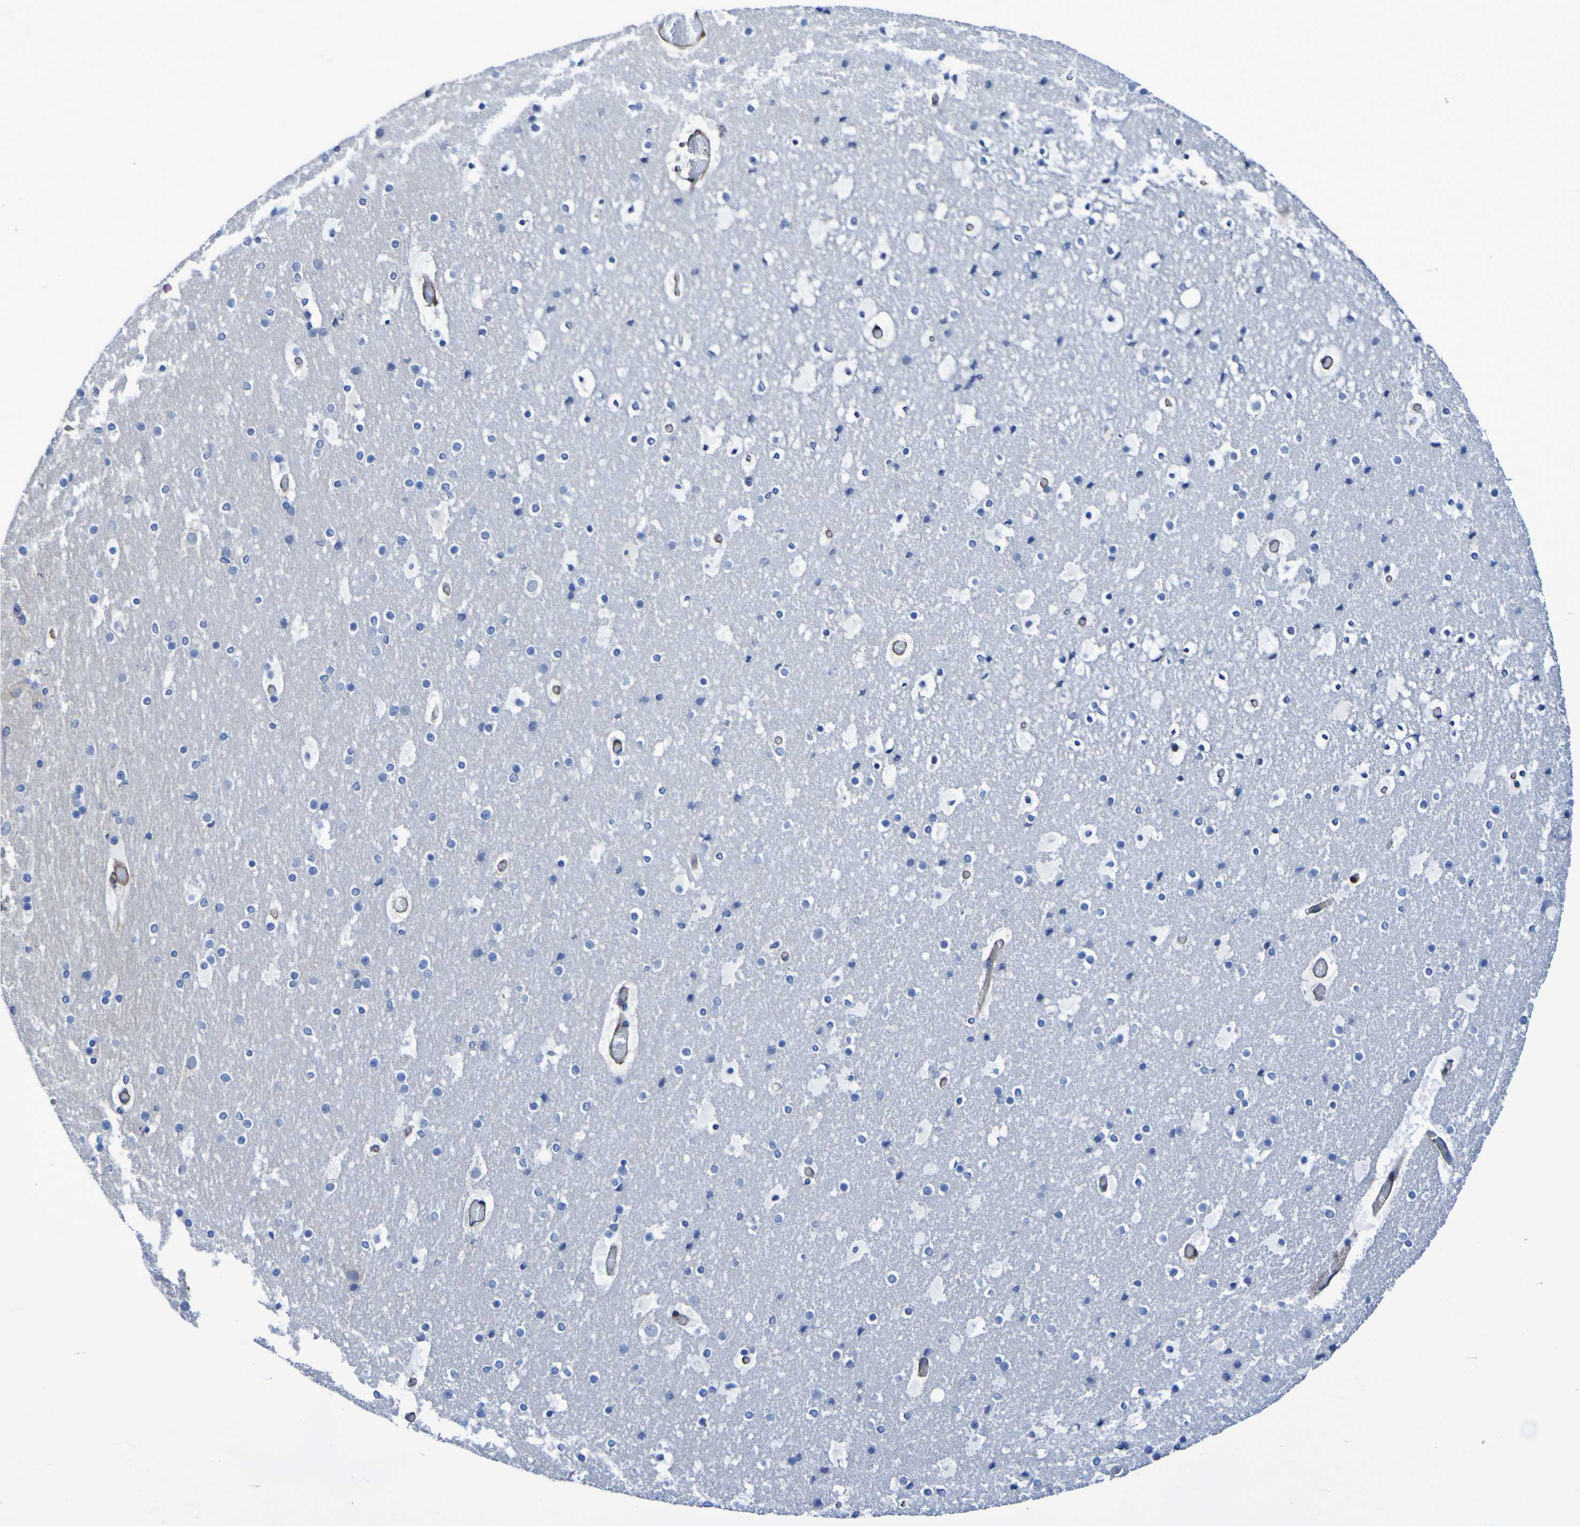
{"staining": {"intensity": "moderate", "quantity": ">75%", "location": "cytoplasmic/membranous"}, "tissue": "cerebral cortex", "cell_type": "Endothelial cells", "image_type": "normal", "snomed": [{"axis": "morphology", "description": "Normal tissue, NOS"}, {"axis": "topography", "description": "Cerebral cortex"}], "caption": "DAB immunohistochemical staining of normal human cerebral cortex reveals moderate cytoplasmic/membranous protein staining in approximately >75% of endothelial cells. (Stains: DAB in brown, nuclei in blue, Microscopy: brightfield microscopy at high magnification).", "gene": "LPP", "patient": {"sex": "male", "age": 57}}